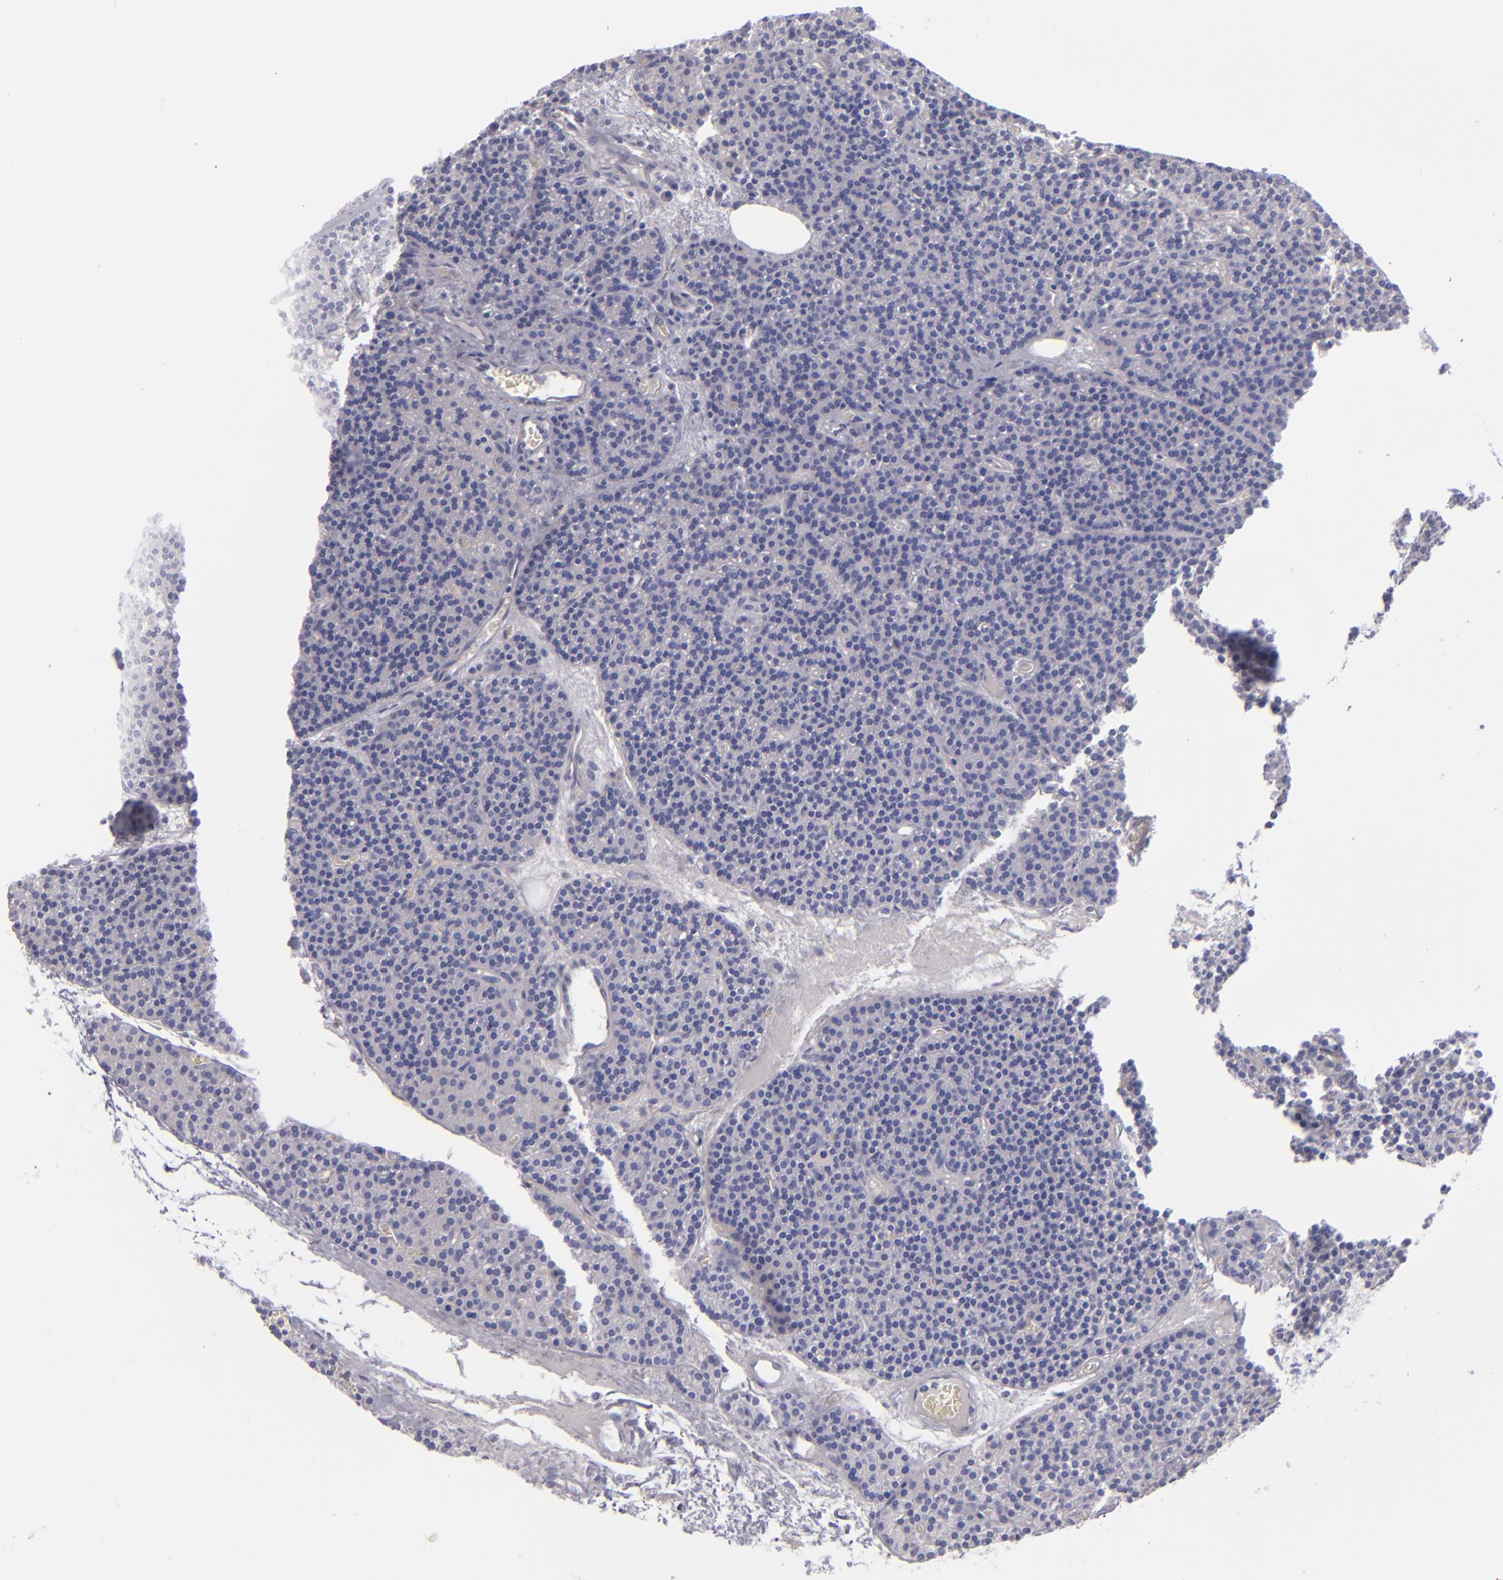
{"staining": {"intensity": "negative", "quantity": "none", "location": "none"}, "tissue": "parathyroid gland", "cell_type": "Glandular cells", "image_type": "normal", "snomed": [{"axis": "morphology", "description": "Normal tissue, NOS"}, {"axis": "topography", "description": "Parathyroid gland"}], "caption": "Immunohistochemistry (IHC) histopathology image of unremarkable parathyroid gland: human parathyroid gland stained with DAB (3,3'-diaminobenzidine) exhibits no significant protein staining in glandular cells.", "gene": "CD22", "patient": {"sex": "male", "age": 57}}